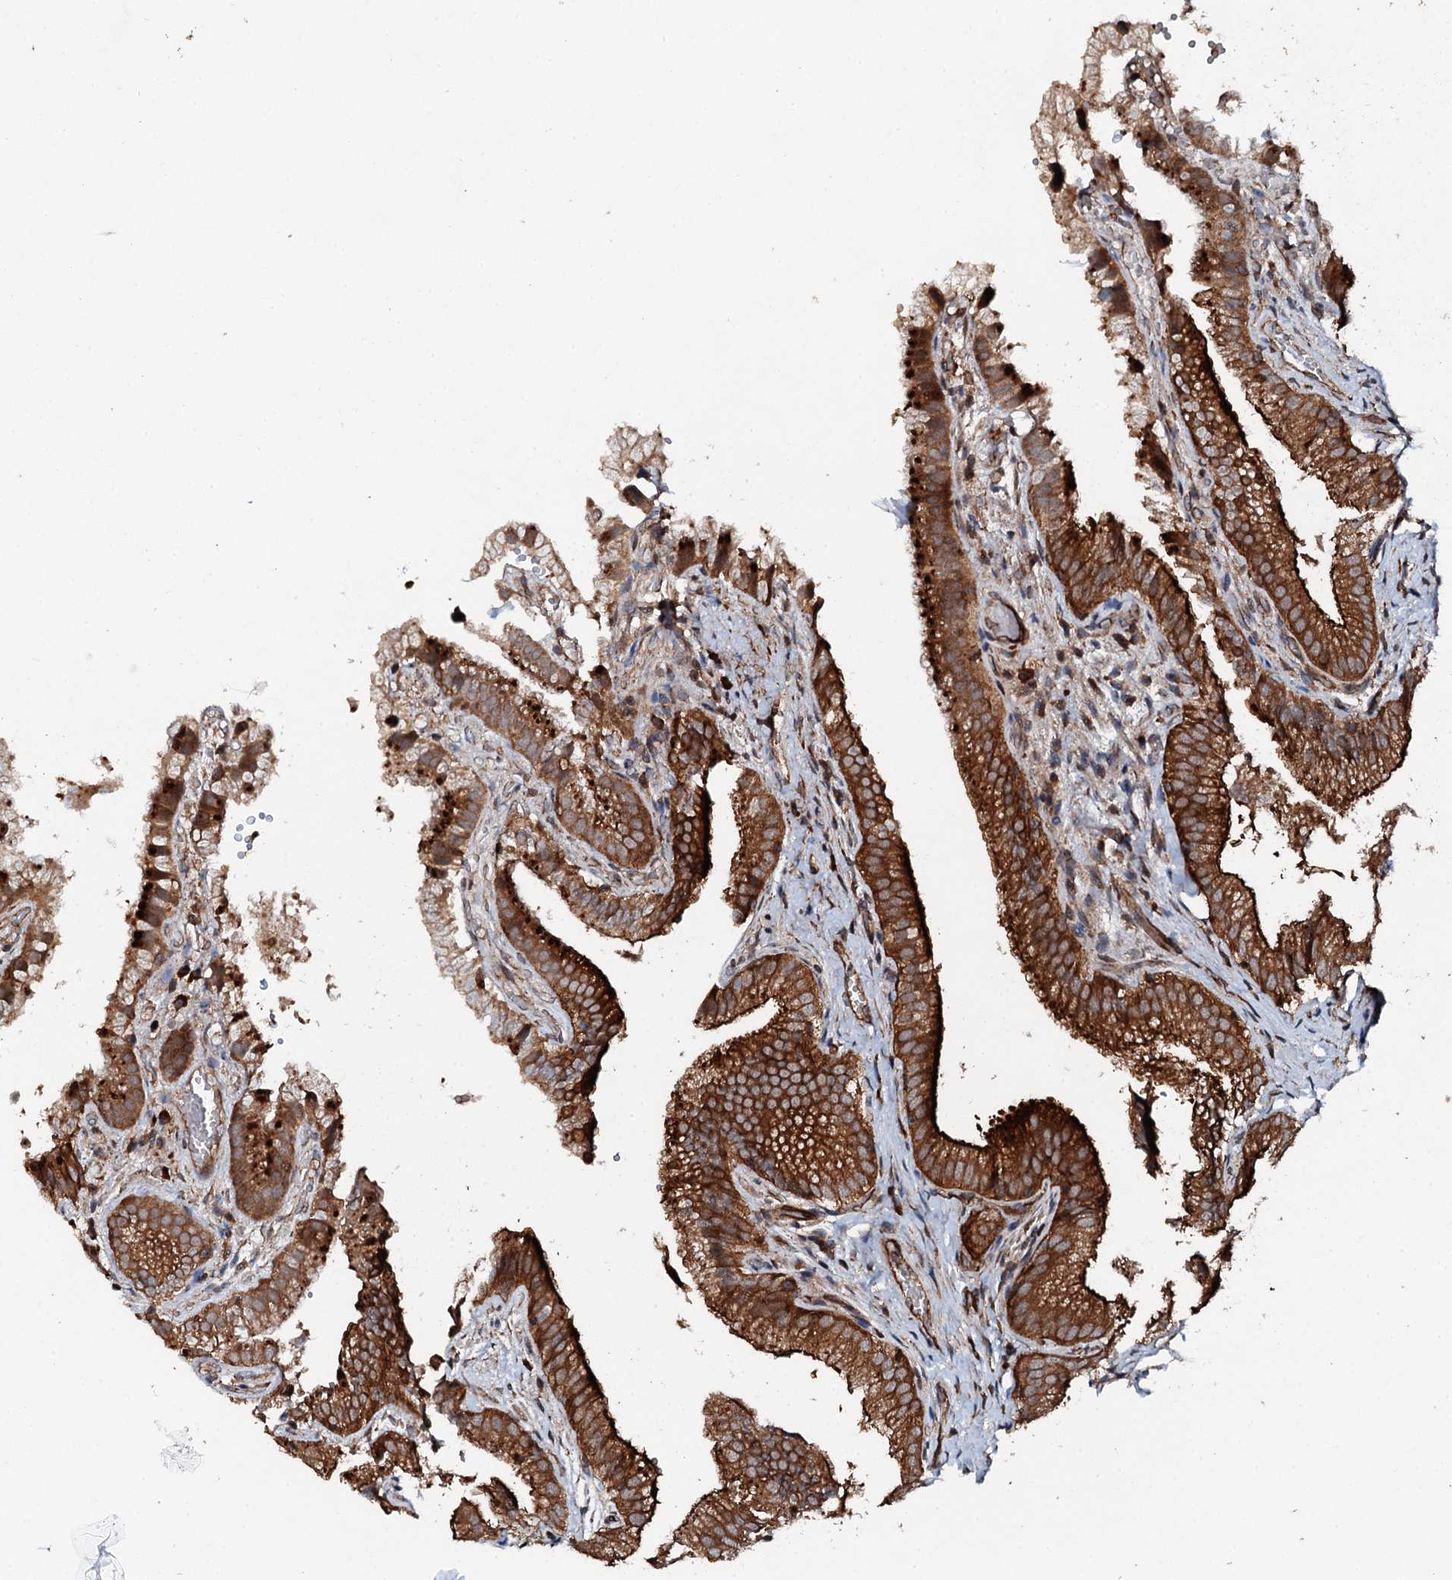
{"staining": {"intensity": "strong", "quantity": ">75%", "location": "cytoplasmic/membranous"}, "tissue": "gallbladder", "cell_type": "Glandular cells", "image_type": "normal", "snomed": [{"axis": "morphology", "description": "Normal tissue, NOS"}, {"axis": "topography", "description": "Gallbladder"}], "caption": "Glandular cells exhibit high levels of strong cytoplasmic/membranous positivity in about >75% of cells in benign gallbladder. Immunohistochemistry (ihc) stains the protein of interest in brown and the nuclei are stained blue.", "gene": "FLYWCH1", "patient": {"sex": "female", "age": 30}}